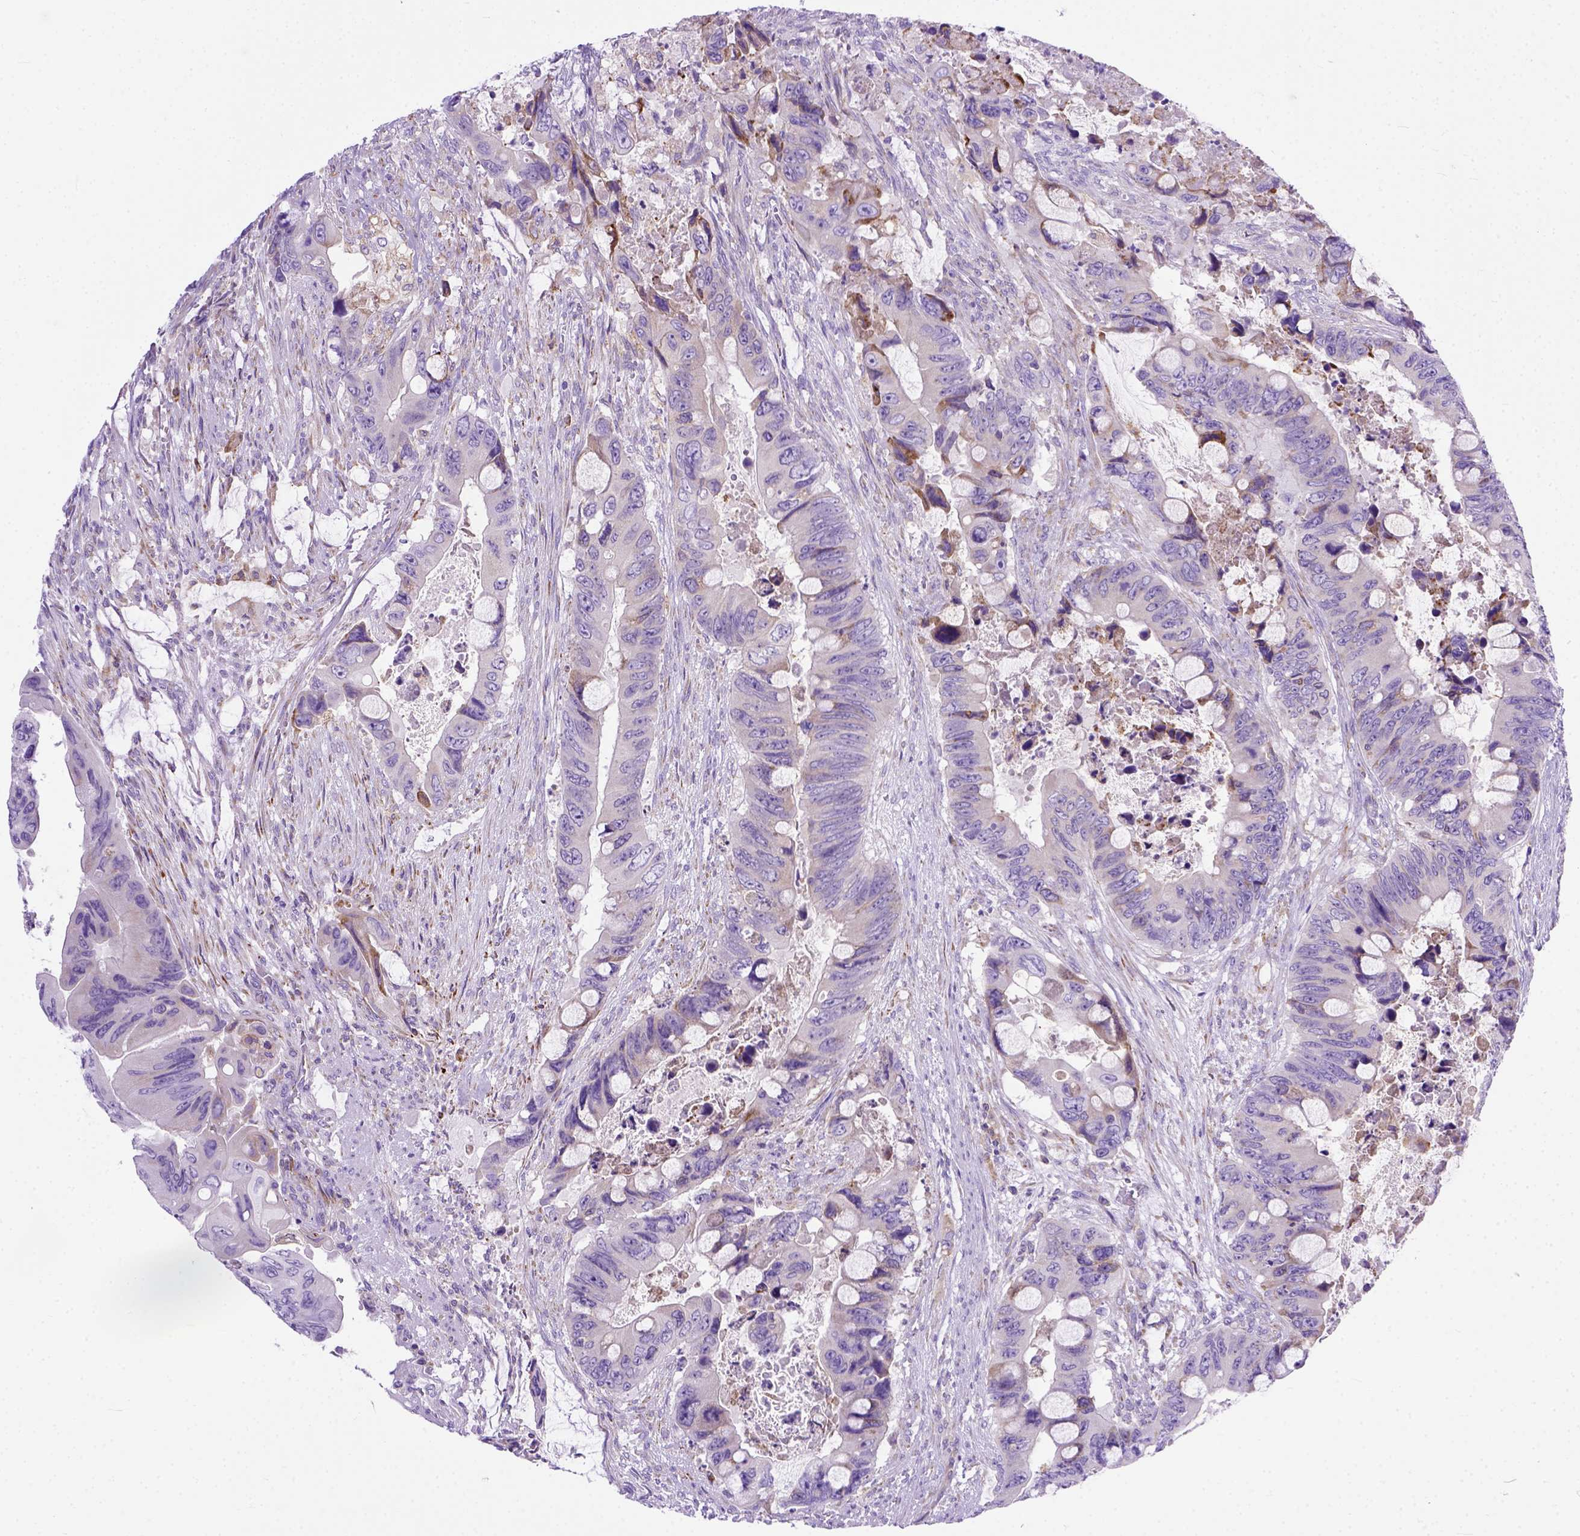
{"staining": {"intensity": "negative", "quantity": "none", "location": "none"}, "tissue": "colorectal cancer", "cell_type": "Tumor cells", "image_type": "cancer", "snomed": [{"axis": "morphology", "description": "Adenocarcinoma, NOS"}, {"axis": "topography", "description": "Rectum"}], "caption": "This is a image of immunohistochemistry staining of colorectal adenocarcinoma, which shows no positivity in tumor cells.", "gene": "PLK4", "patient": {"sex": "male", "age": 63}}